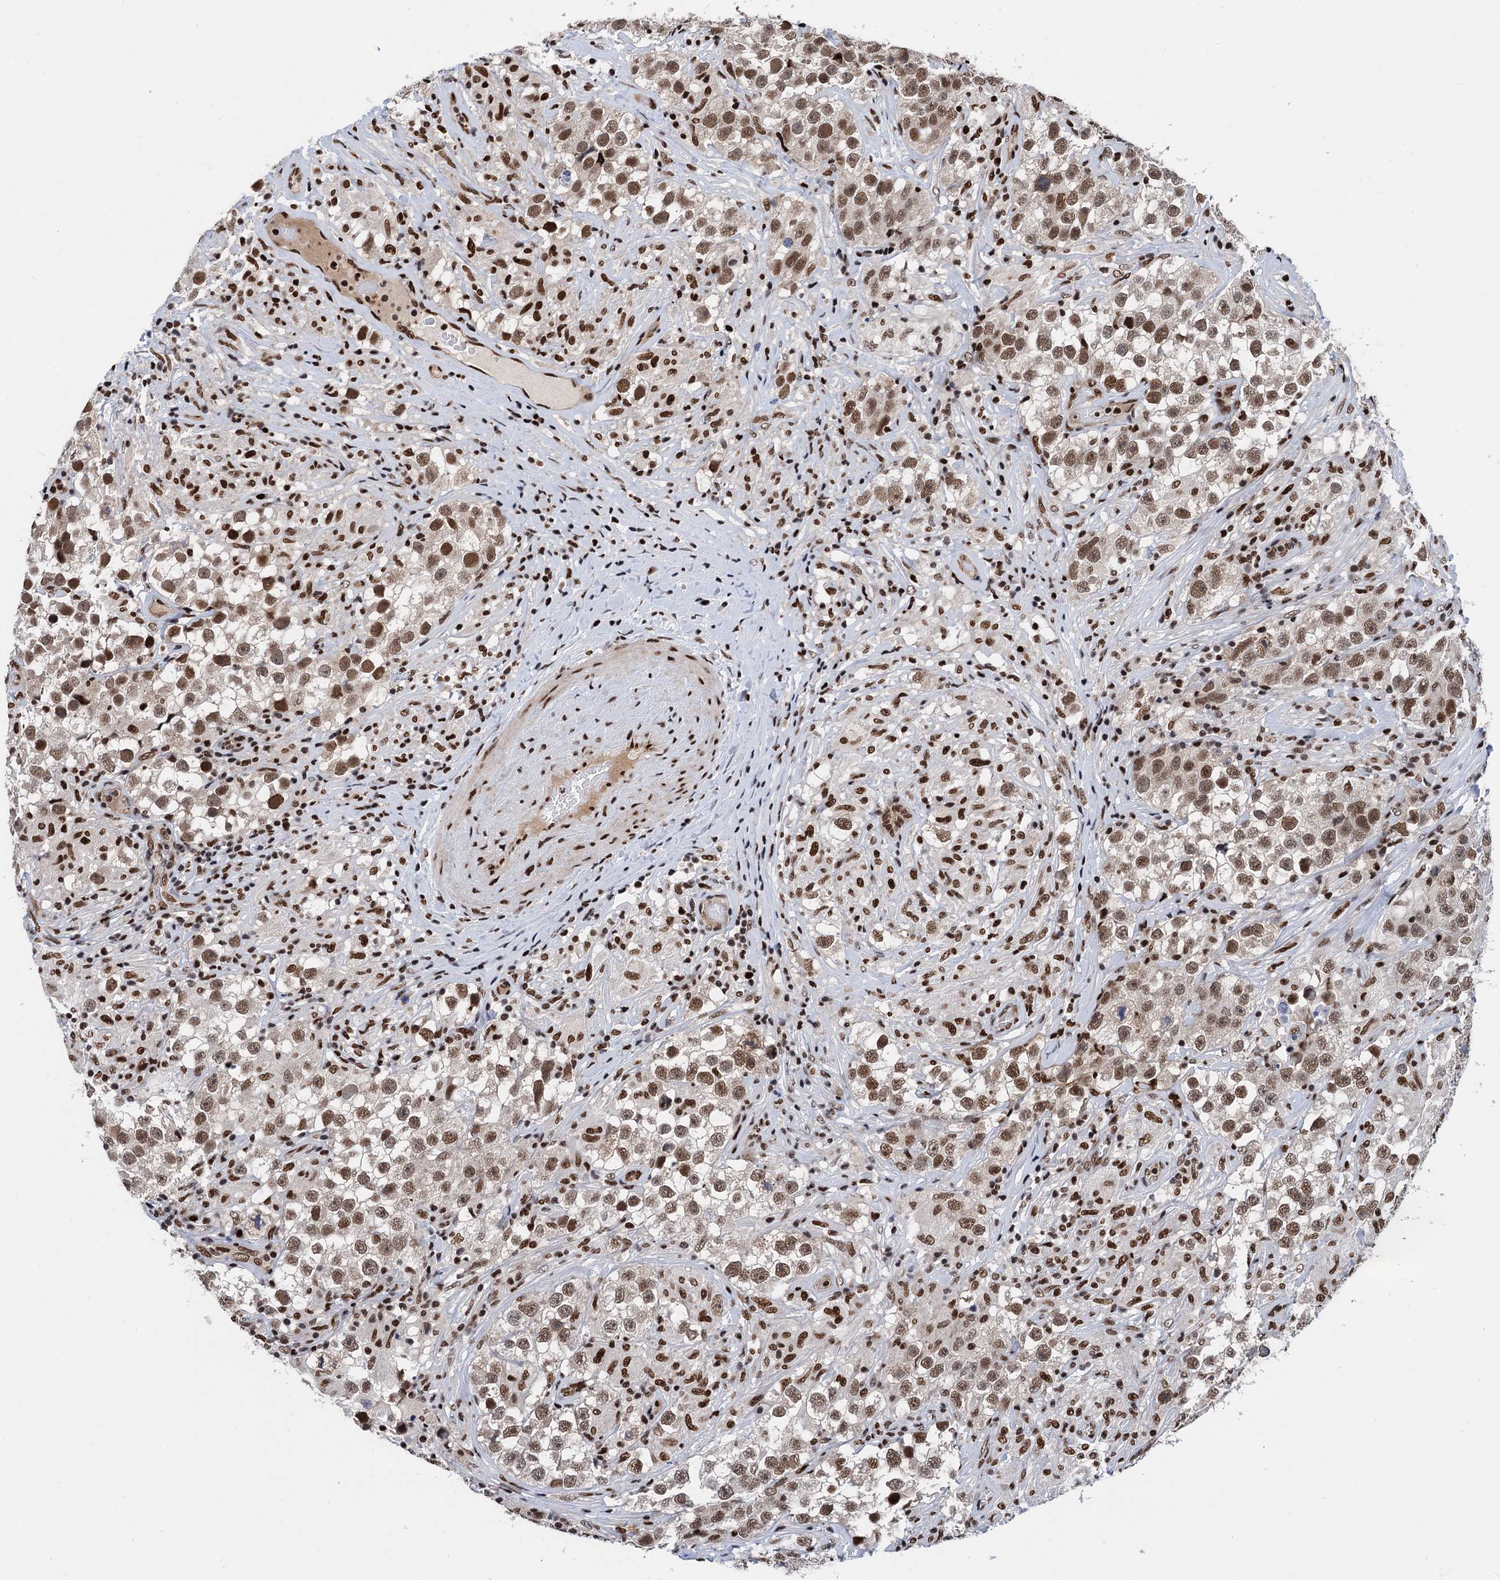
{"staining": {"intensity": "moderate", "quantity": ">75%", "location": "nuclear"}, "tissue": "testis cancer", "cell_type": "Tumor cells", "image_type": "cancer", "snomed": [{"axis": "morphology", "description": "Seminoma, NOS"}, {"axis": "topography", "description": "Testis"}], "caption": "The micrograph demonstrates a brown stain indicating the presence of a protein in the nuclear of tumor cells in testis cancer (seminoma). The protein of interest is shown in brown color, while the nuclei are stained blue.", "gene": "PPP4R1", "patient": {"sex": "male", "age": 46}}